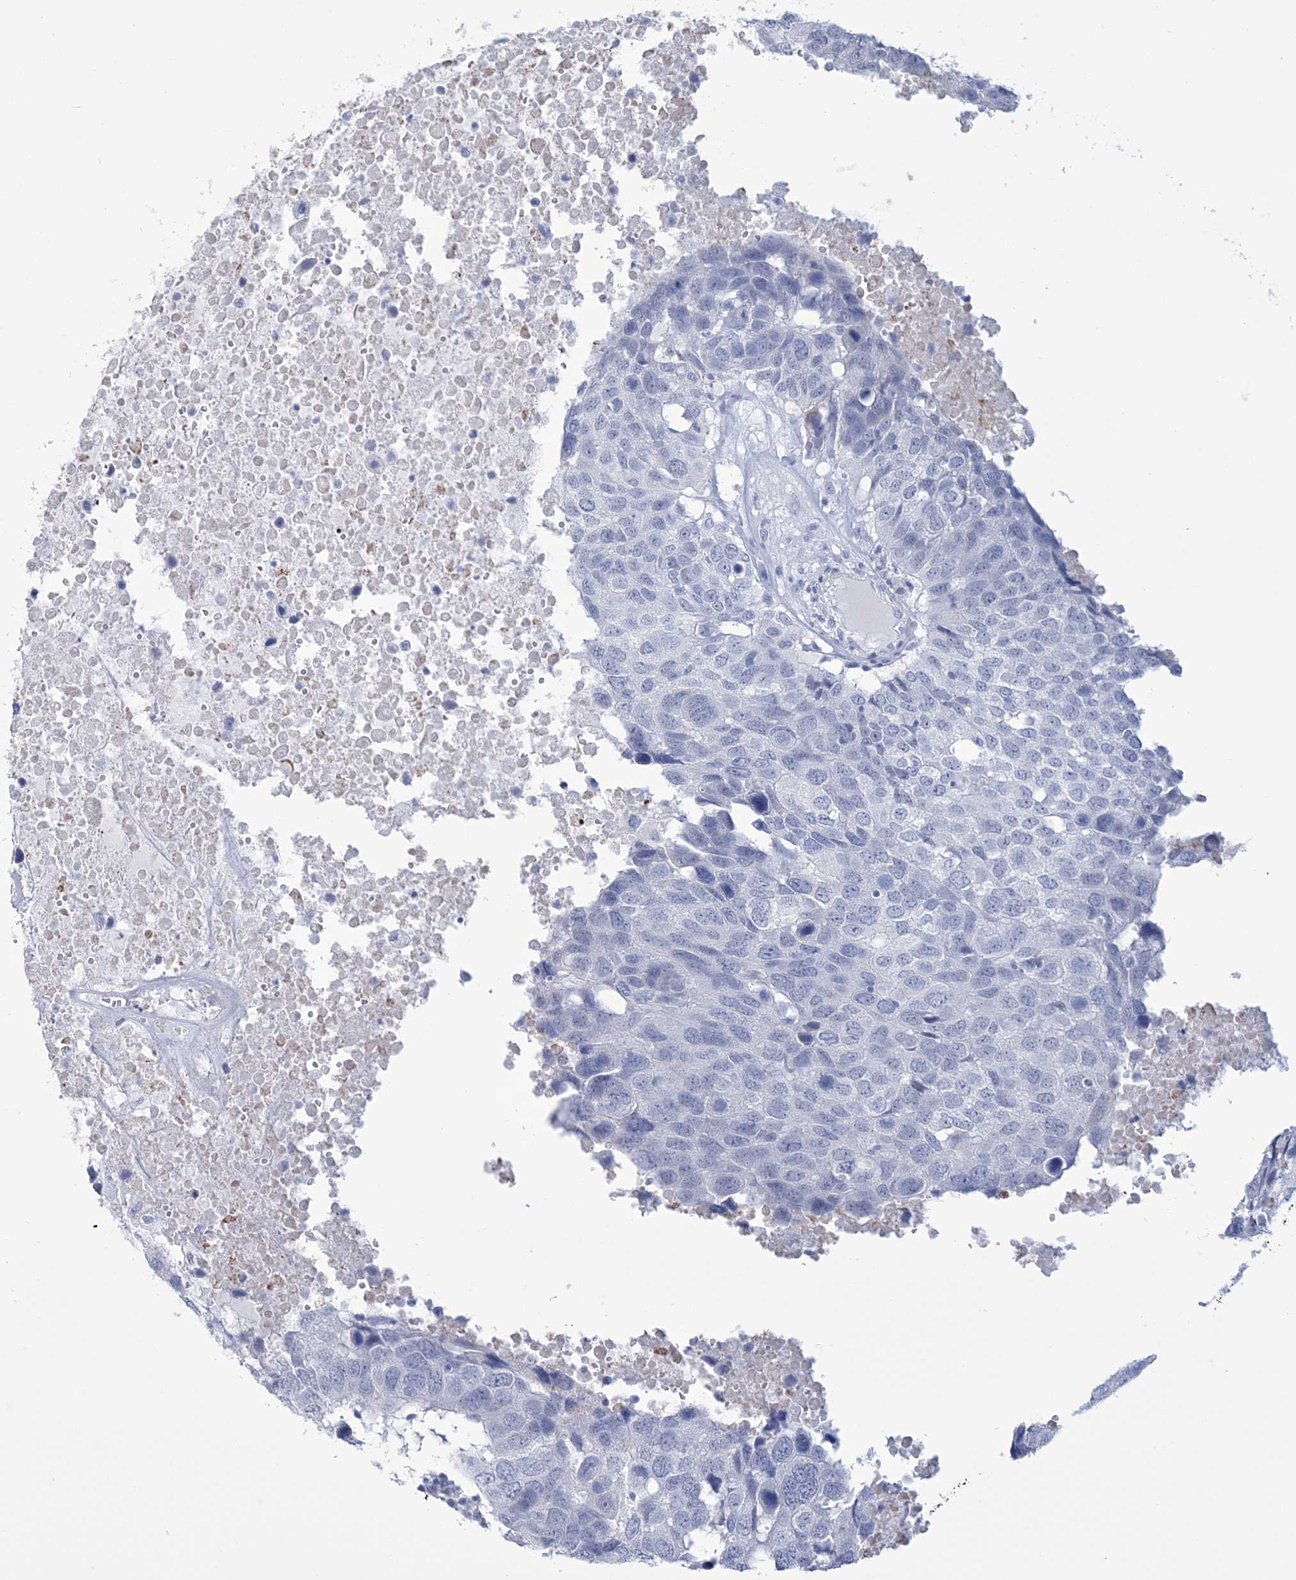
{"staining": {"intensity": "negative", "quantity": "none", "location": "none"}, "tissue": "head and neck cancer", "cell_type": "Tumor cells", "image_type": "cancer", "snomed": [{"axis": "morphology", "description": "Squamous cell carcinoma, NOS"}, {"axis": "topography", "description": "Head-Neck"}], "caption": "IHC photomicrograph of head and neck cancer stained for a protein (brown), which displays no expression in tumor cells.", "gene": "DPCD", "patient": {"sex": "male", "age": 66}}